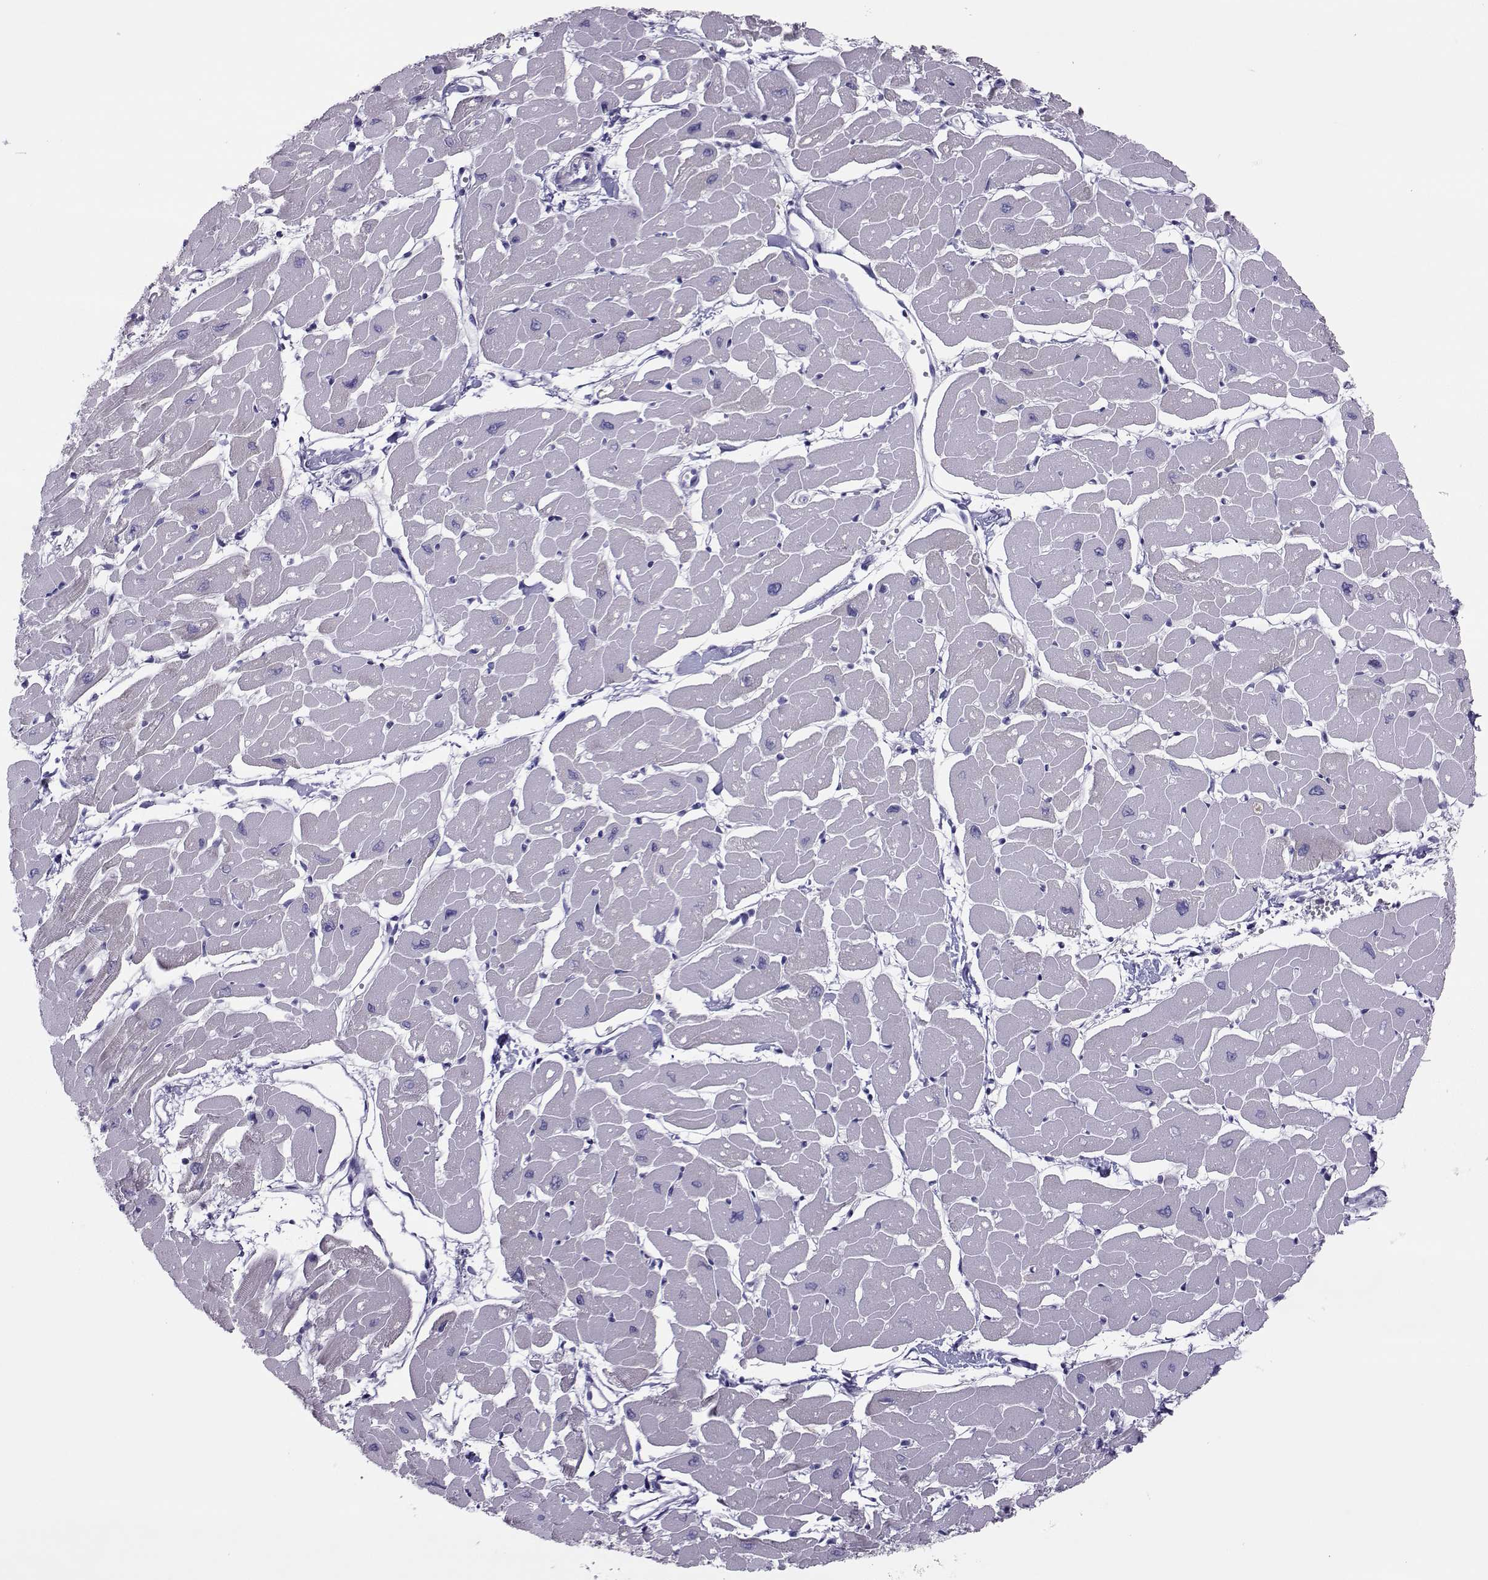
{"staining": {"intensity": "negative", "quantity": "none", "location": "none"}, "tissue": "heart muscle", "cell_type": "Cardiomyocytes", "image_type": "normal", "snomed": [{"axis": "morphology", "description": "Normal tissue, NOS"}, {"axis": "topography", "description": "Heart"}], "caption": "Immunohistochemistry histopathology image of benign human heart muscle stained for a protein (brown), which reveals no positivity in cardiomyocytes. (Stains: DAB IHC with hematoxylin counter stain, Microscopy: brightfield microscopy at high magnification).", "gene": "TRPM7", "patient": {"sex": "male", "age": 57}}